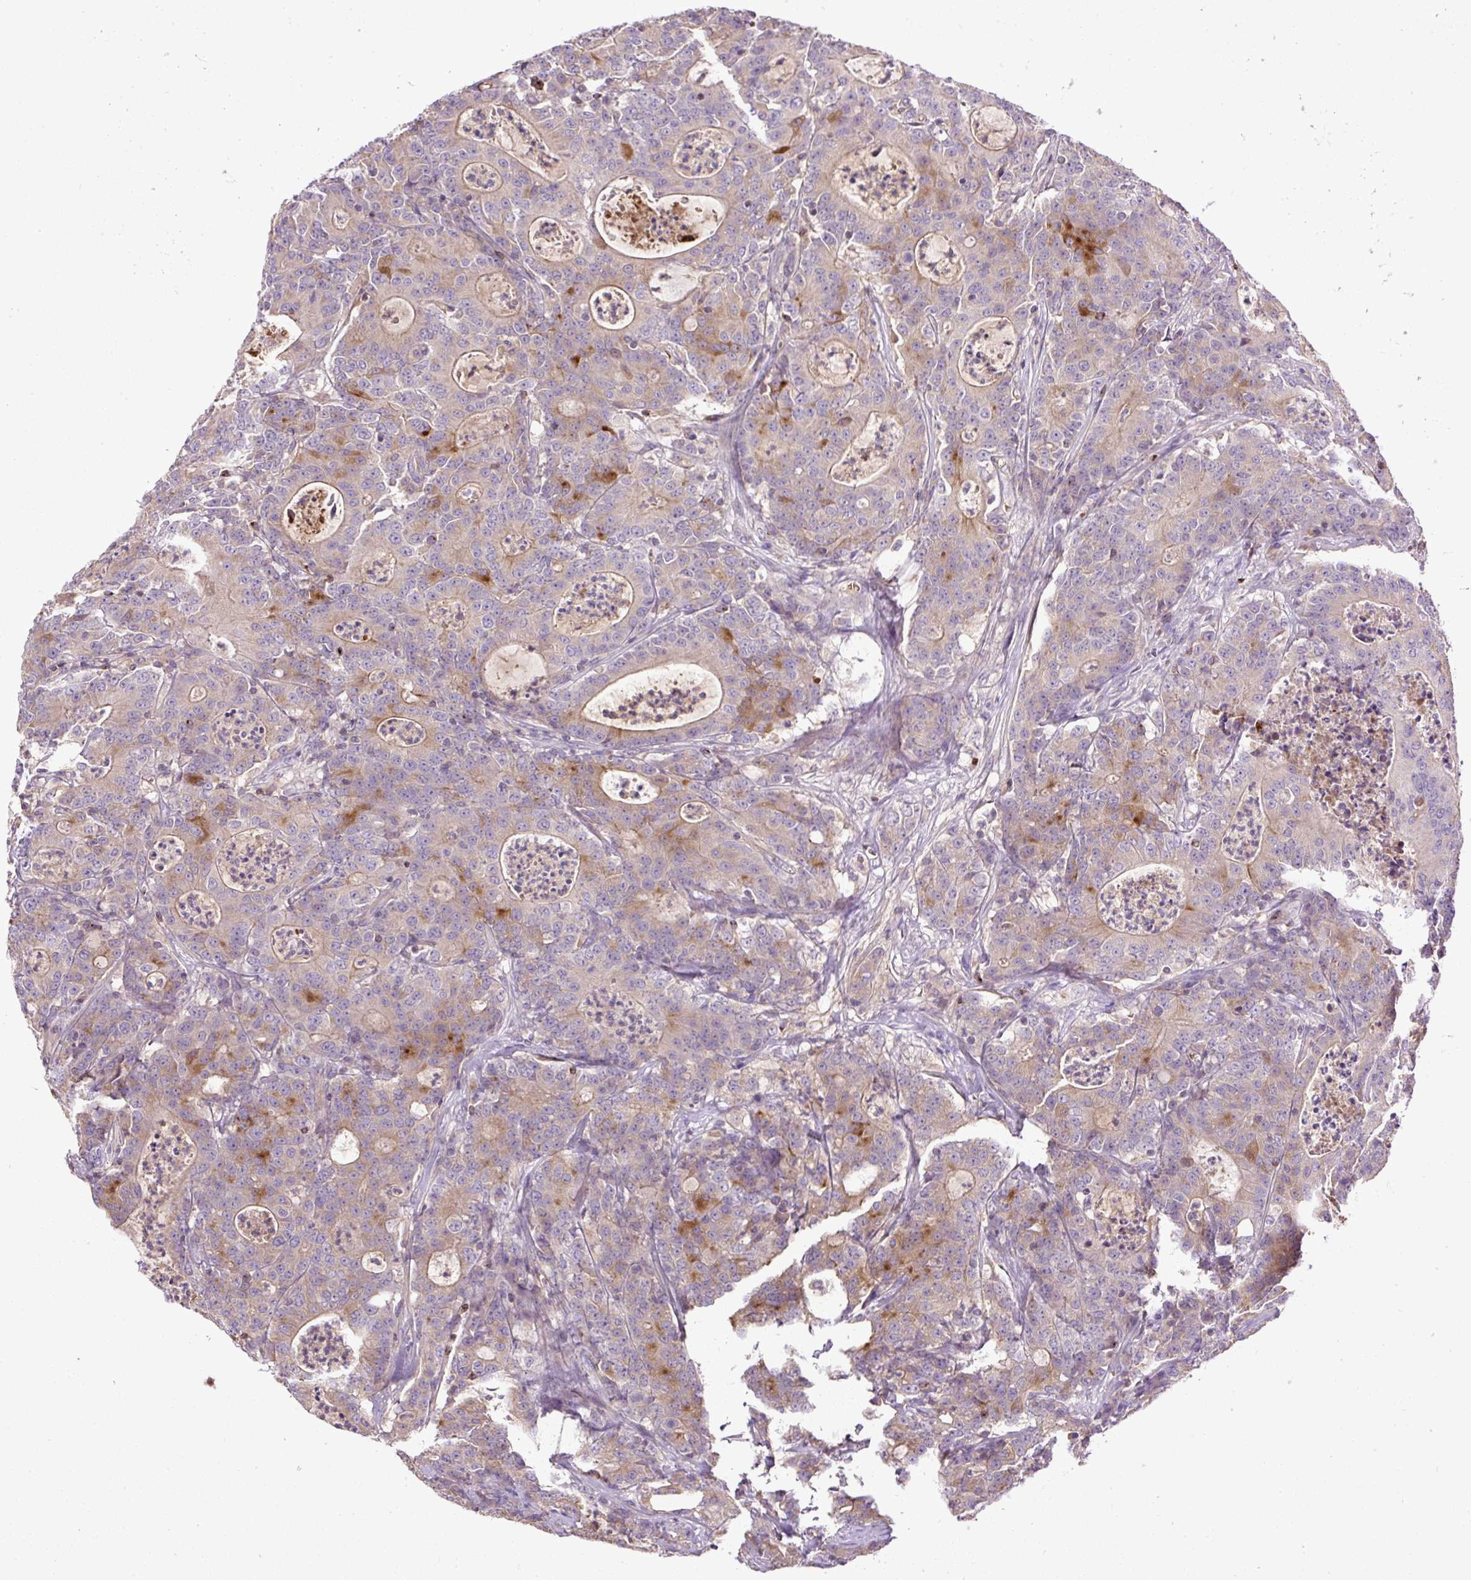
{"staining": {"intensity": "moderate", "quantity": "<25%", "location": "cytoplasmic/membranous"}, "tissue": "colorectal cancer", "cell_type": "Tumor cells", "image_type": "cancer", "snomed": [{"axis": "morphology", "description": "Adenocarcinoma, NOS"}, {"axis": "topography", "description": "Colon"}], "caption": "Colorectal cancer stained for a protein (brown) displays moderate cytoplasmic/membranous positive positivity in about <25% of tumor cells.", "gene": "CXCL13", "patient": {"sex": "male", "age": 83}}